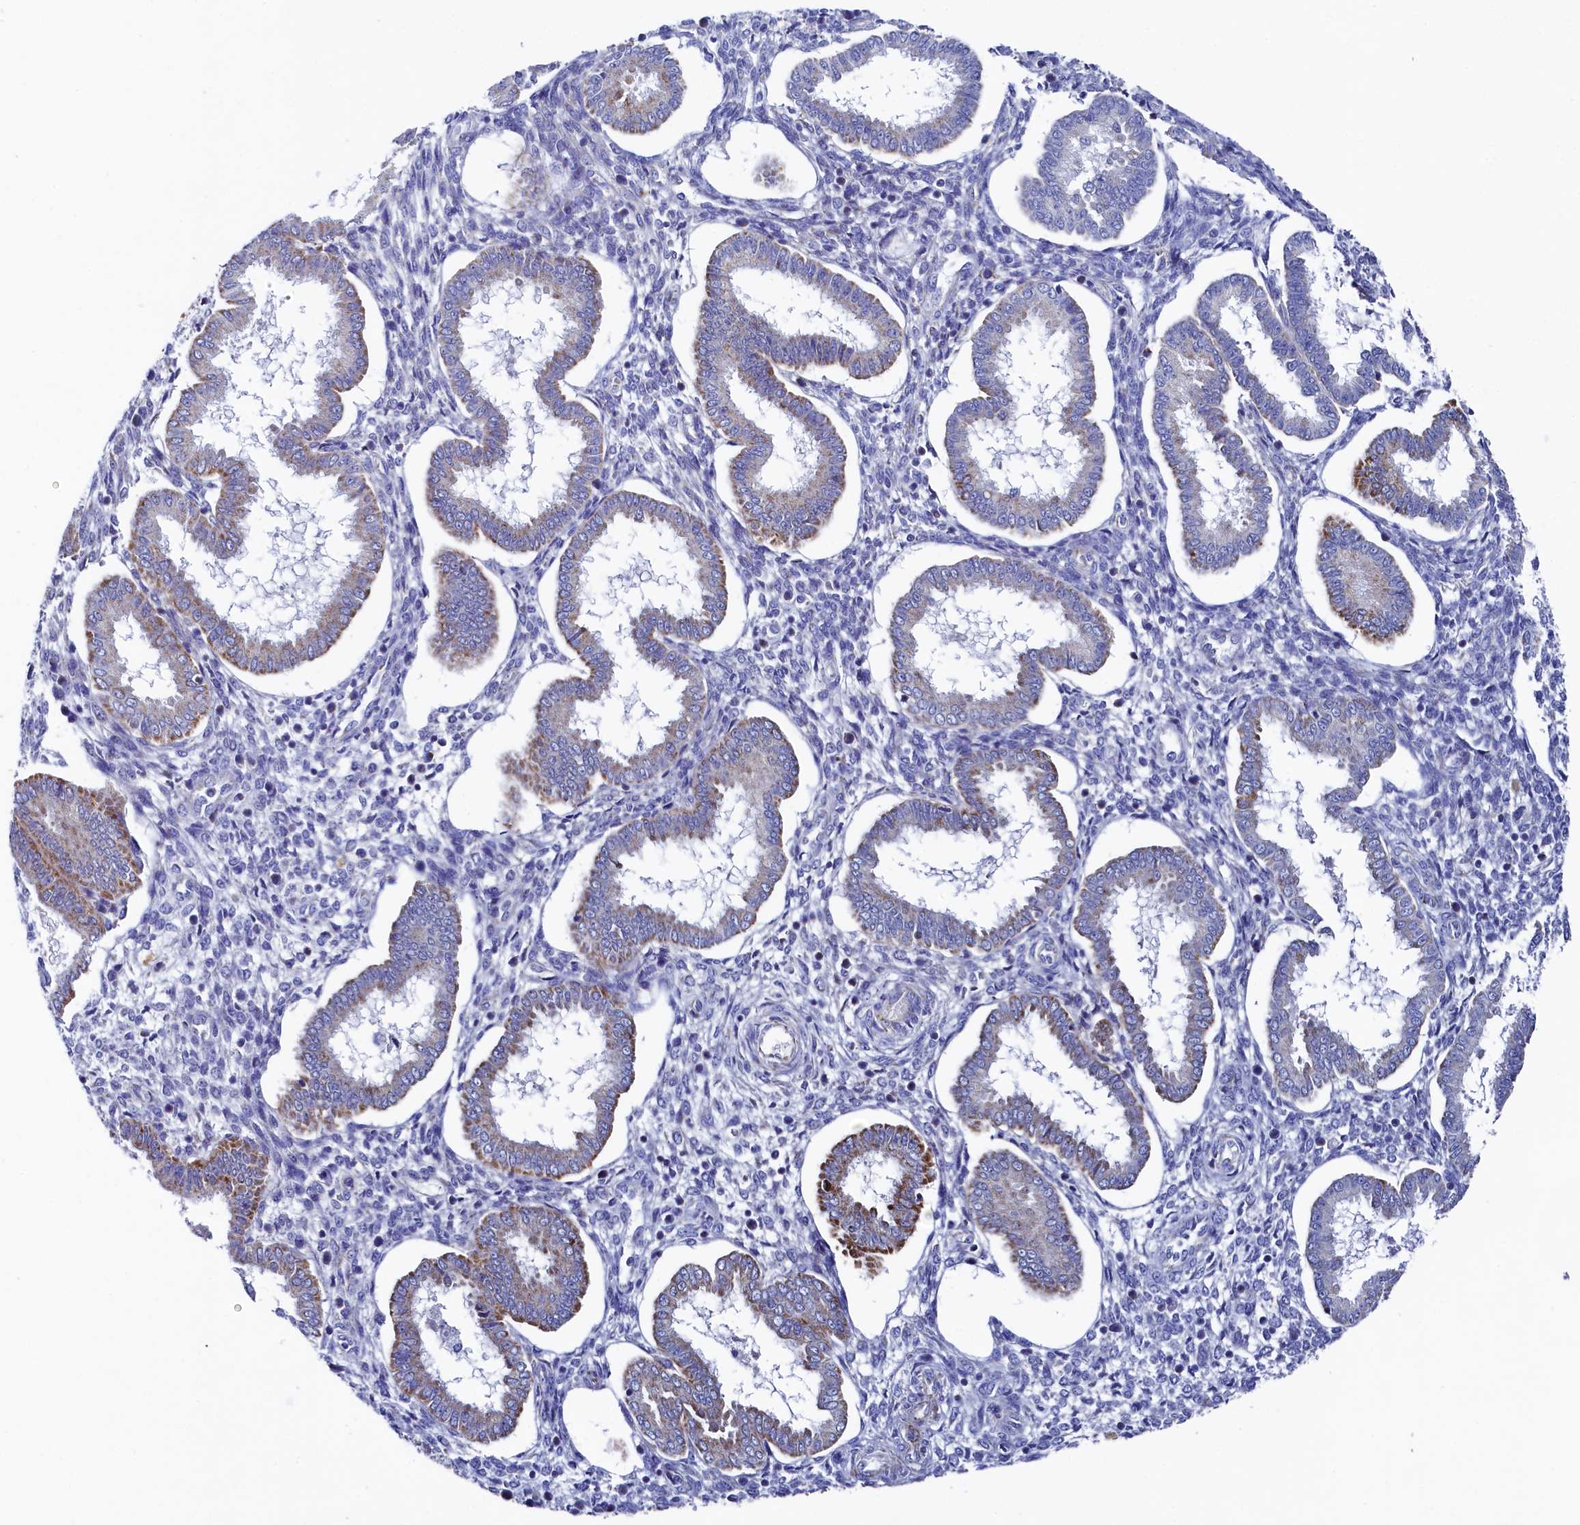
{"staining": {"intensity": "negative", "quantity": "none", "location": "none"}, "tissue": "endometrium", "cell_type": "Cells in endometrial stroma", "image_type": "normal", "snomed": [{"axis": "morphology", "description": "Normal tissue, NOS"}, {"axis": "topography", "description": "Endometrium"}], "caption": "Immunohistochemical staining of benign endometrium reveals no significant staining in cells in endometrial stroma. Nuclei are stained in blue.", "gene": "MMAB", "patient": {"sex": "female", "age": 24}}